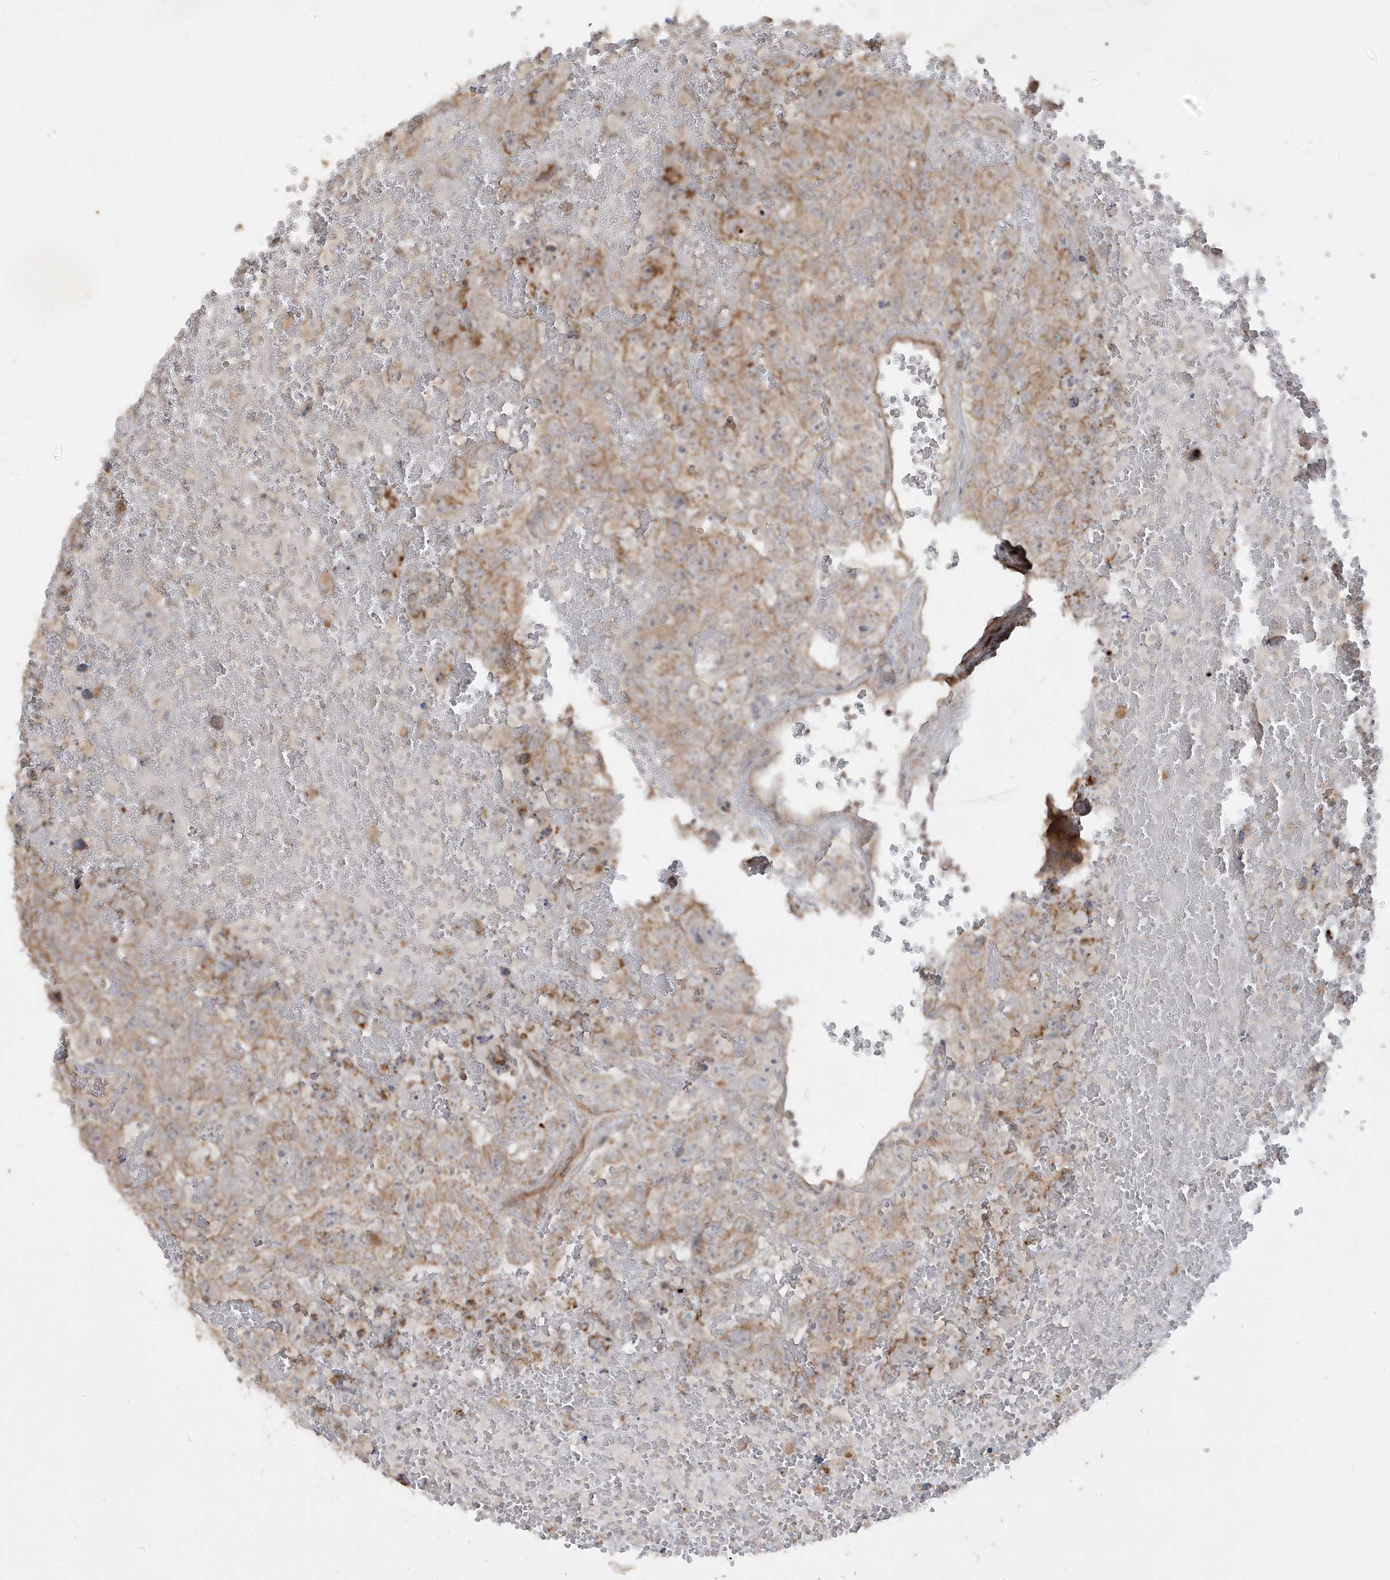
{"staining": {"intensity": "weak", "quantity": ">75%", "location": "cytoplasmic/membranous"}, "tissue": "testis cancer", "cell_type": "Tumor cells", "image_type": "cancer", "snomed": [{"axis": "morphology", "description": "Carcinoma, Embryonal, NOS"}, {"axis": "topography", "description": "Testis"}], "caption": "IHC (DAB (3,3'-diaminobenzidine)) staining of human embryonal carcinoma (testis) demonstrates weak cytoplasmic/membranous protein staining in approximately >75% of tumor cells.", "gene": "DNAJC12", "patient": {"sex": "male", "age": 45}}